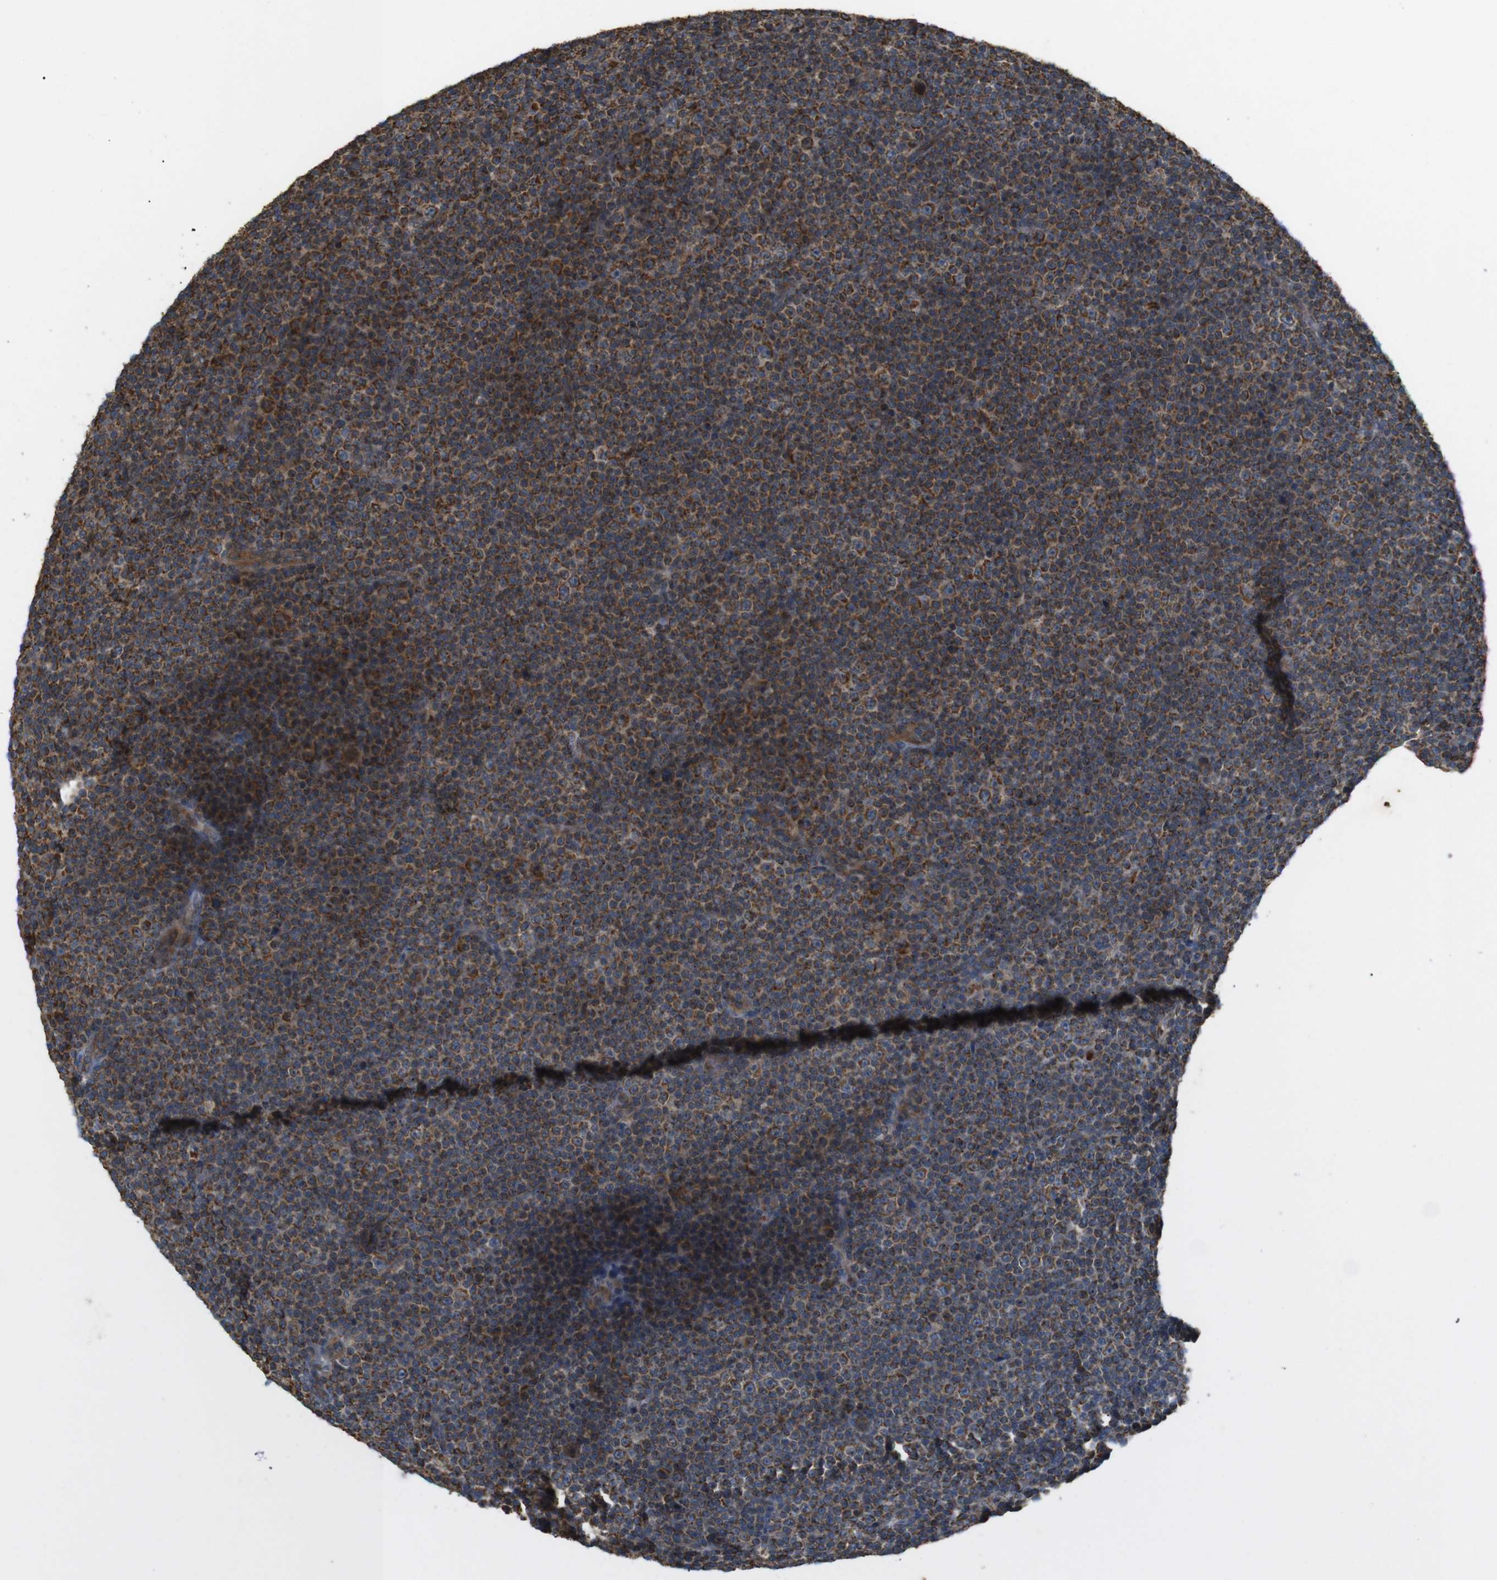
{"staining": {"intensity": "strong", "quantity": ">75%", "location": "cytoplasmic/membranous"}, "tissue": "lymphoma", "cell_type": "Tumor cells", "image_type": "cancer", "snomed": [{"axis": "morphology", "description": "Malignant lymphoma, non-Hodgkin's type, Low grade"}, {"axis": "topography", "description": "Lymph node"}], "caption": "Protein expression analysis of lymphoma reveals strong cytoplasmic/membranous staining in about >75% of tumor cells. (brown staining indicates protein expression, while blue staining denotes nuclei).", "gene": "KSR1", "patient": {"sex": "female", "age": 67}}